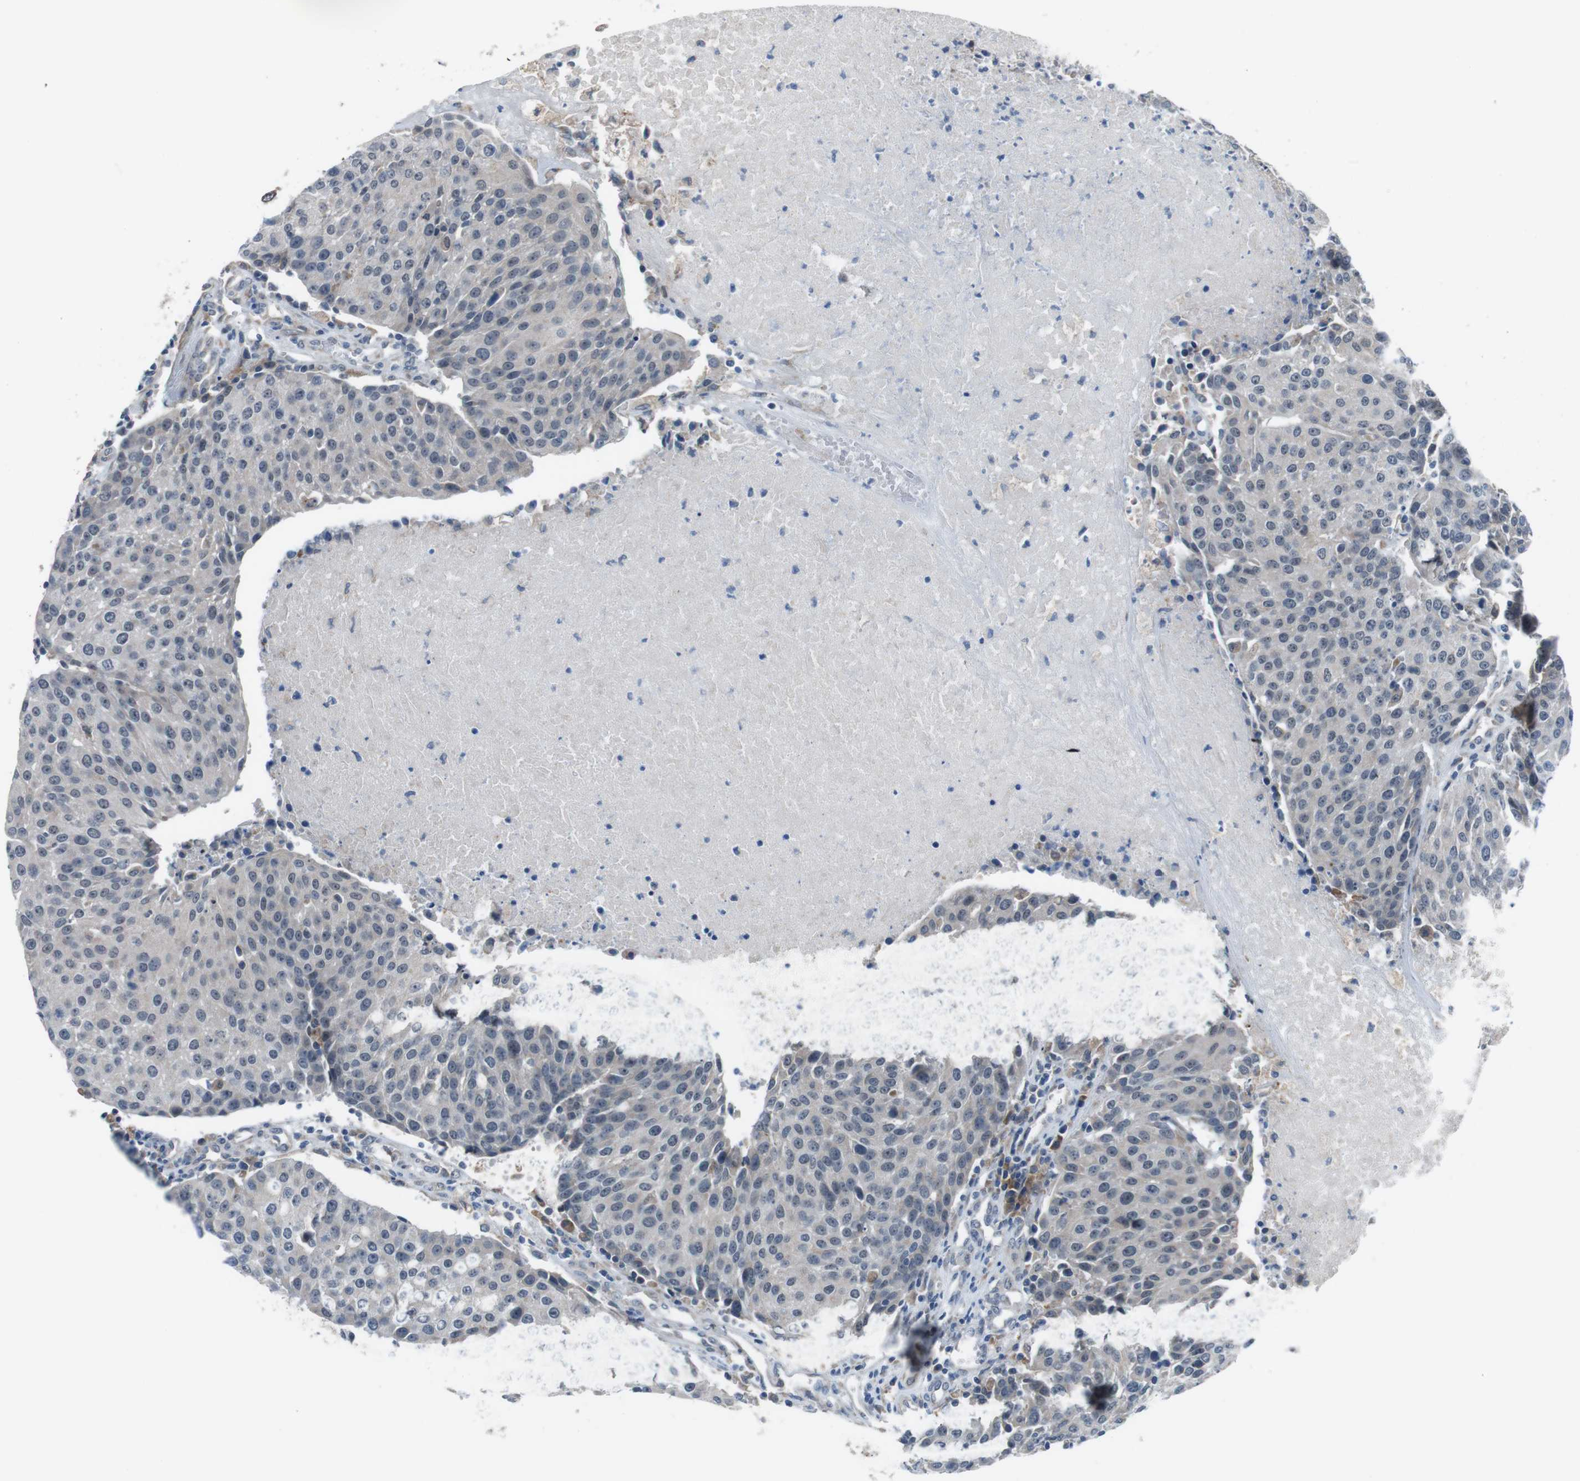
{"staining": {"intensity": "negative", "quantity": "none", "location": "none"}, "tissue": "urothelial cancer", "cell_type": "Tumor cells", "image_type": "cancer", "snomed": [{"axis": "morphology", "description": "Urothelial carcinoma, High grade"}, {"axis": "topography", "description": "Urinary bladder"}], "caption": "A high-resolution photomicrograph shows immunohistochemistry staining of high-grade urothelial carcinoma, which exhibits no significant positivity in tumor cells. Nuclei are stained in blue.", "gene": "CDH22", "patient": {"sex": "female", "age": 85}}